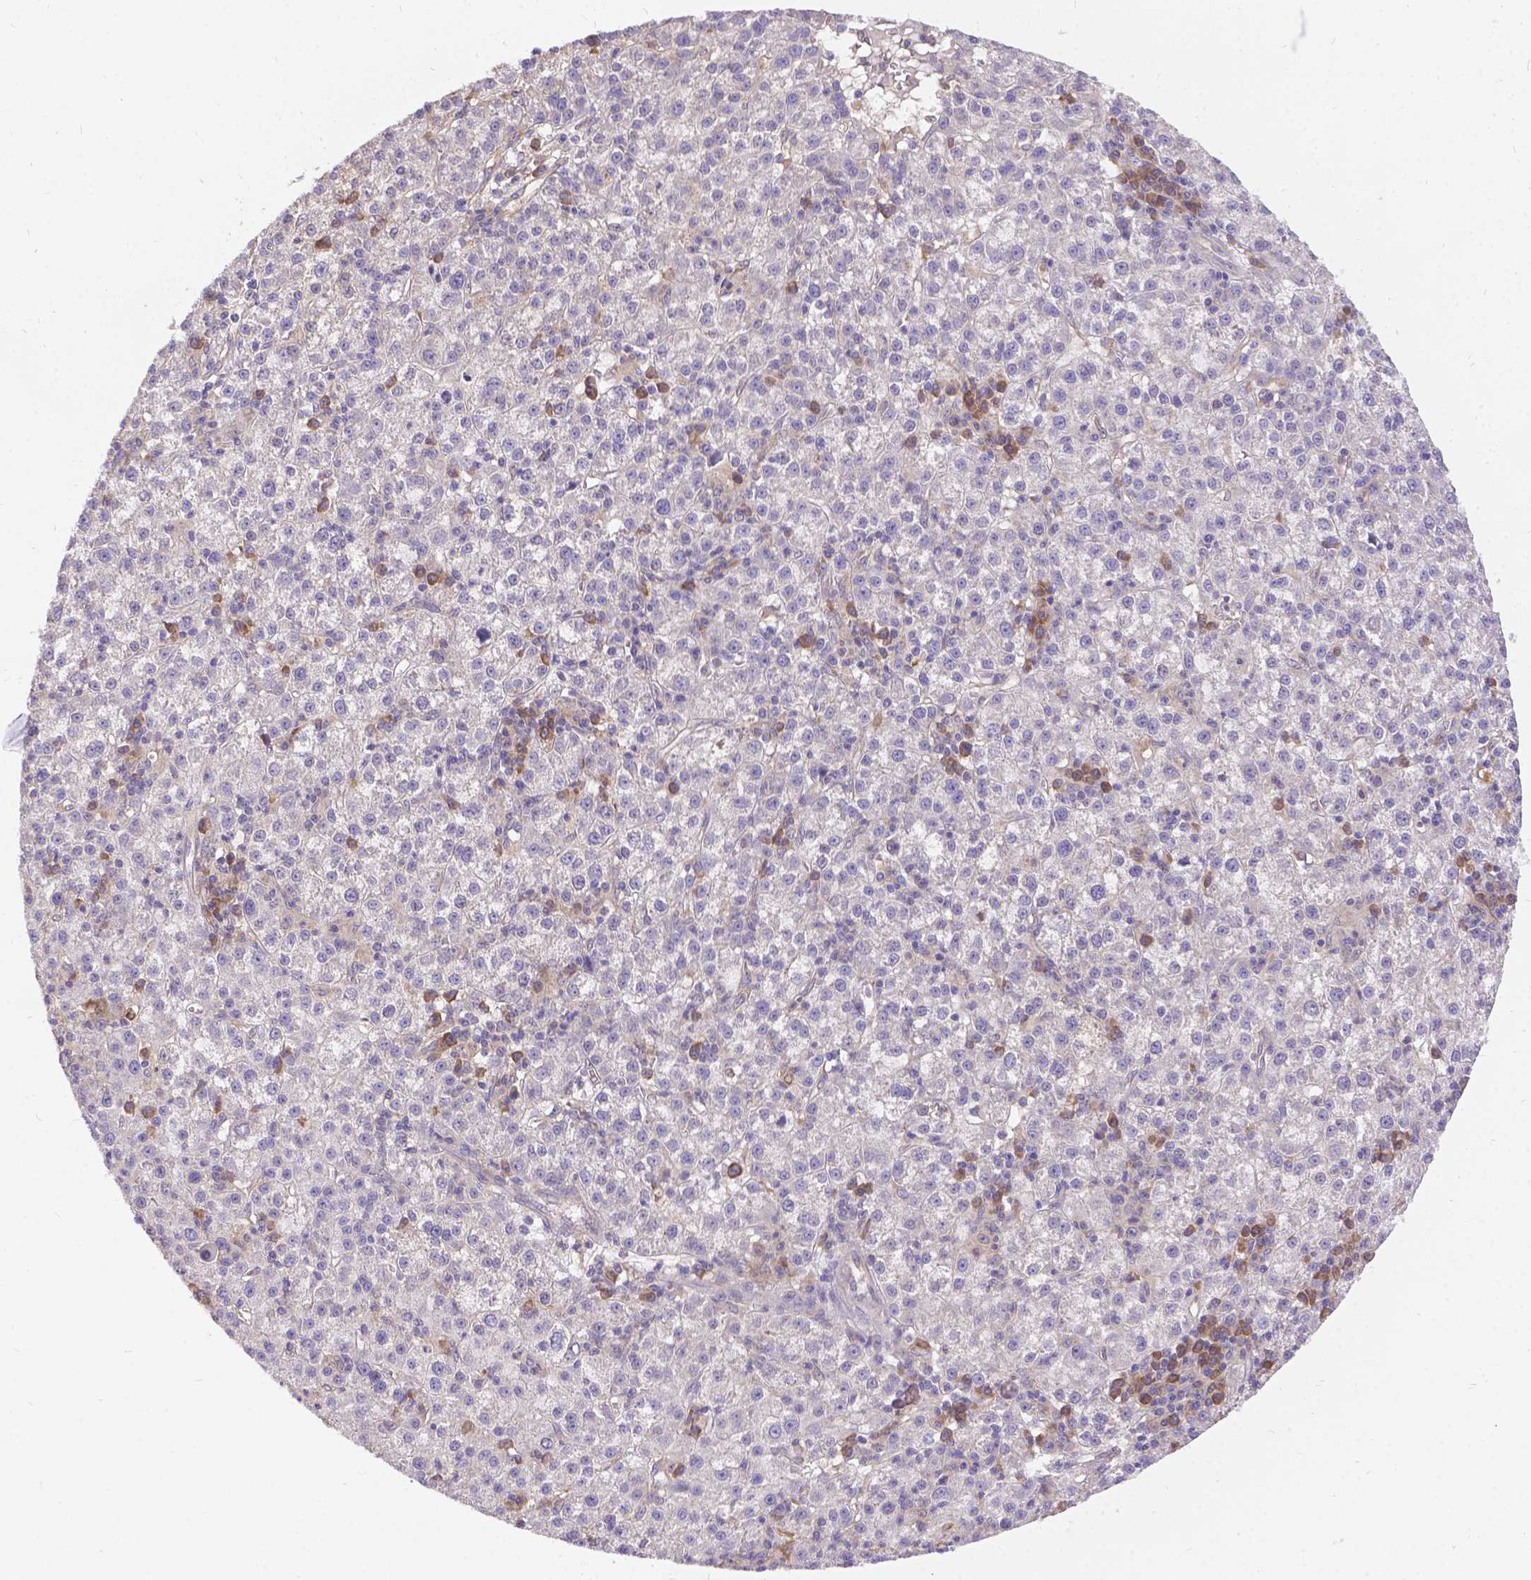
{"staining": {"intensity": "negative", "quantity": "none", "location": "none"}, "tissue": "liver cancer", "cell_type": "Tumor cells", "image_type": "cancer", "snomed": [{"axis": "morphology", "description": "Carcinoma, Hepatocellular, NOS"}, {"axis": "topography", "description": "Liver"}], "caption": "There is no significant positivity in tumor cells of liver cancer.", "gene": "DENND6A", "patient": {"sex": "female", "age": 60}}